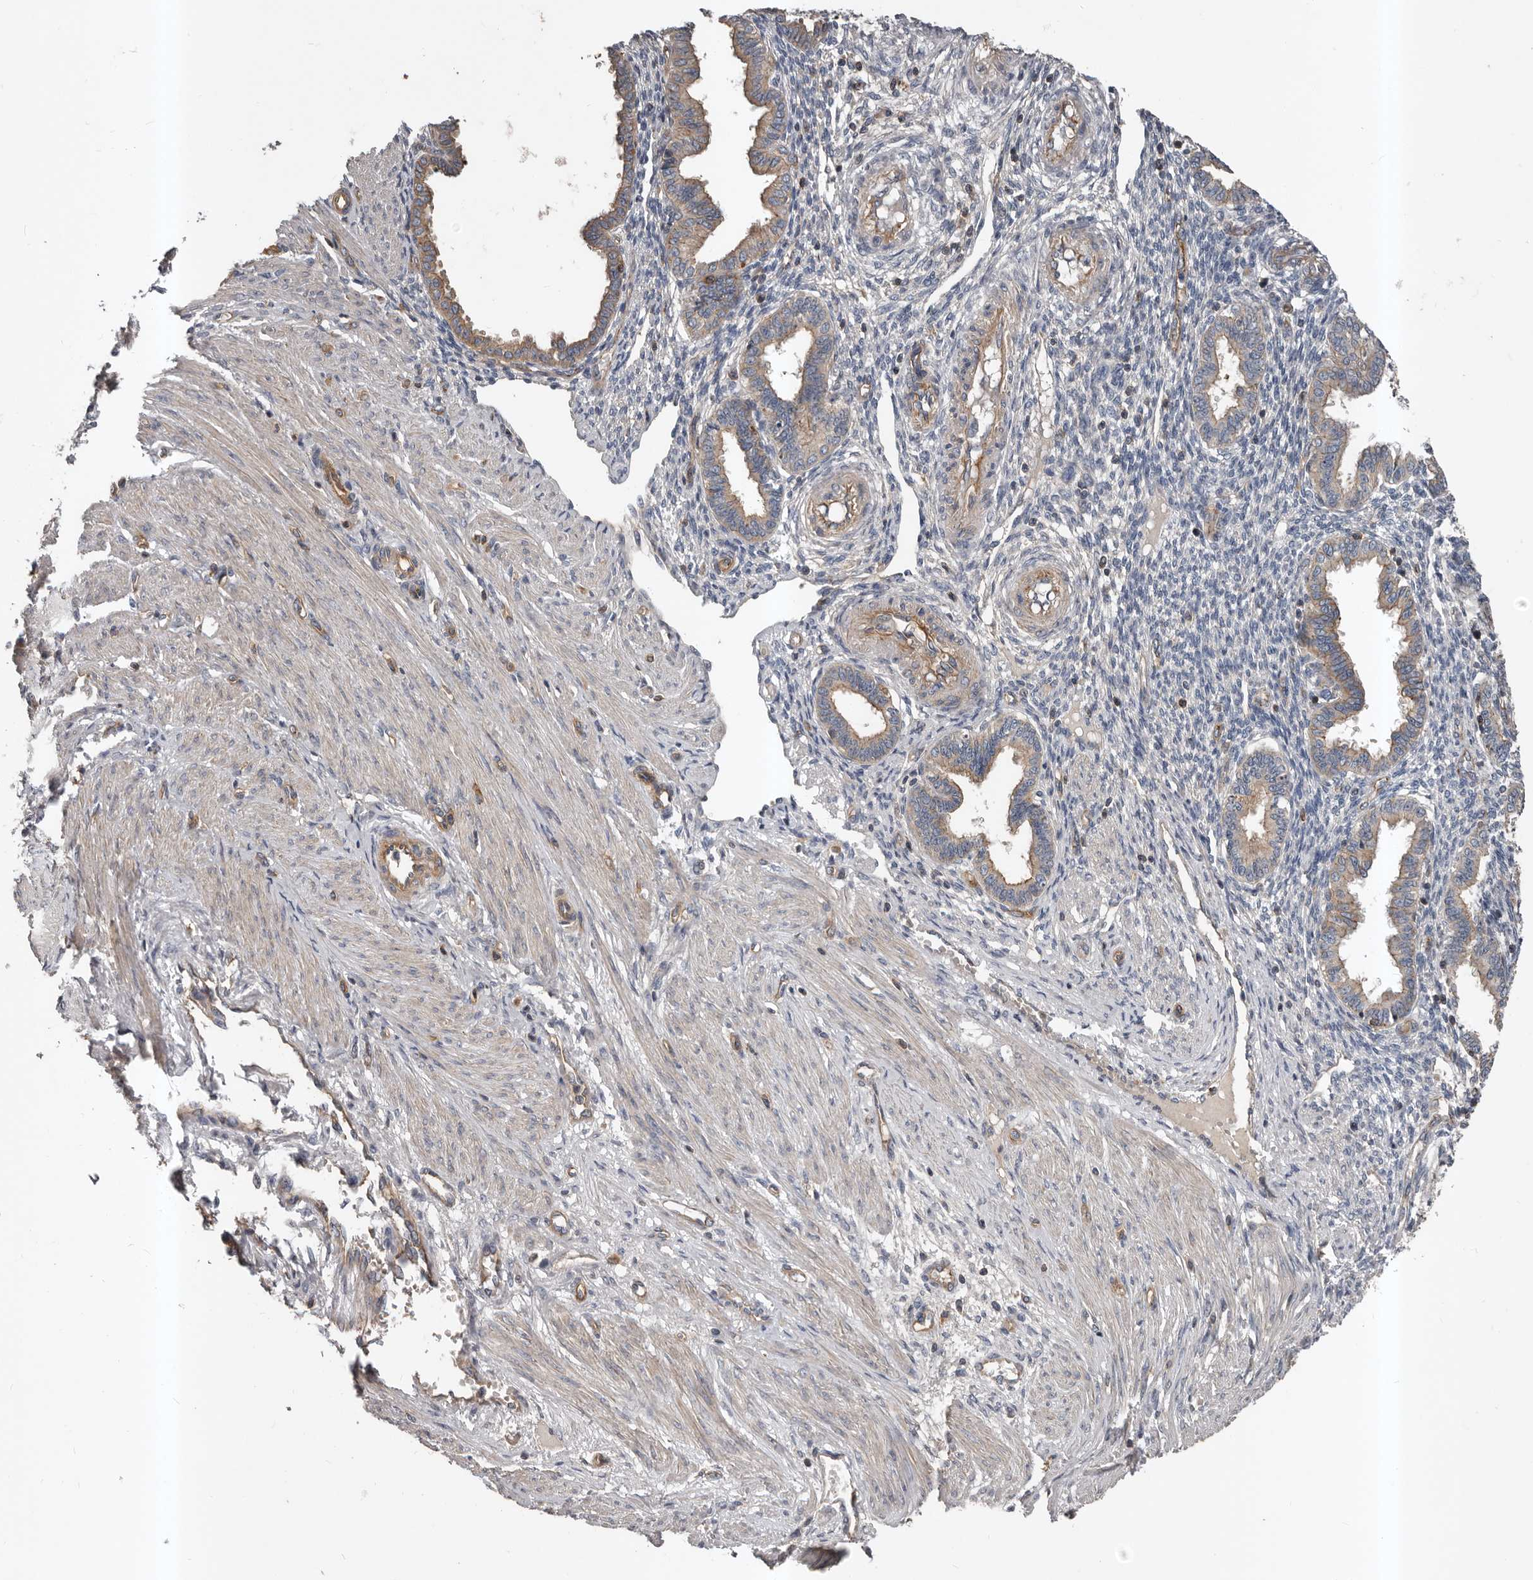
{"staining": {"intensity": "negative", "quantity": "none", "location": "none"}, "tissue": "endometrium", "cell_type": "Cells in endometrial stroma", "image_type": "normal", "snomed": [{"axis": "morphology", "description": "Normal tissue, NOS"}, {"axis": "topography", "description": "Endometrium"}], "caption": "Cells in endometrial stroma show no significant positivity in normal endometrium. (DAB immunohistochemistry with hematoxylin counter stain).", "gene": "PNRC2", "patient": {"sex": "female", "age": 33}}